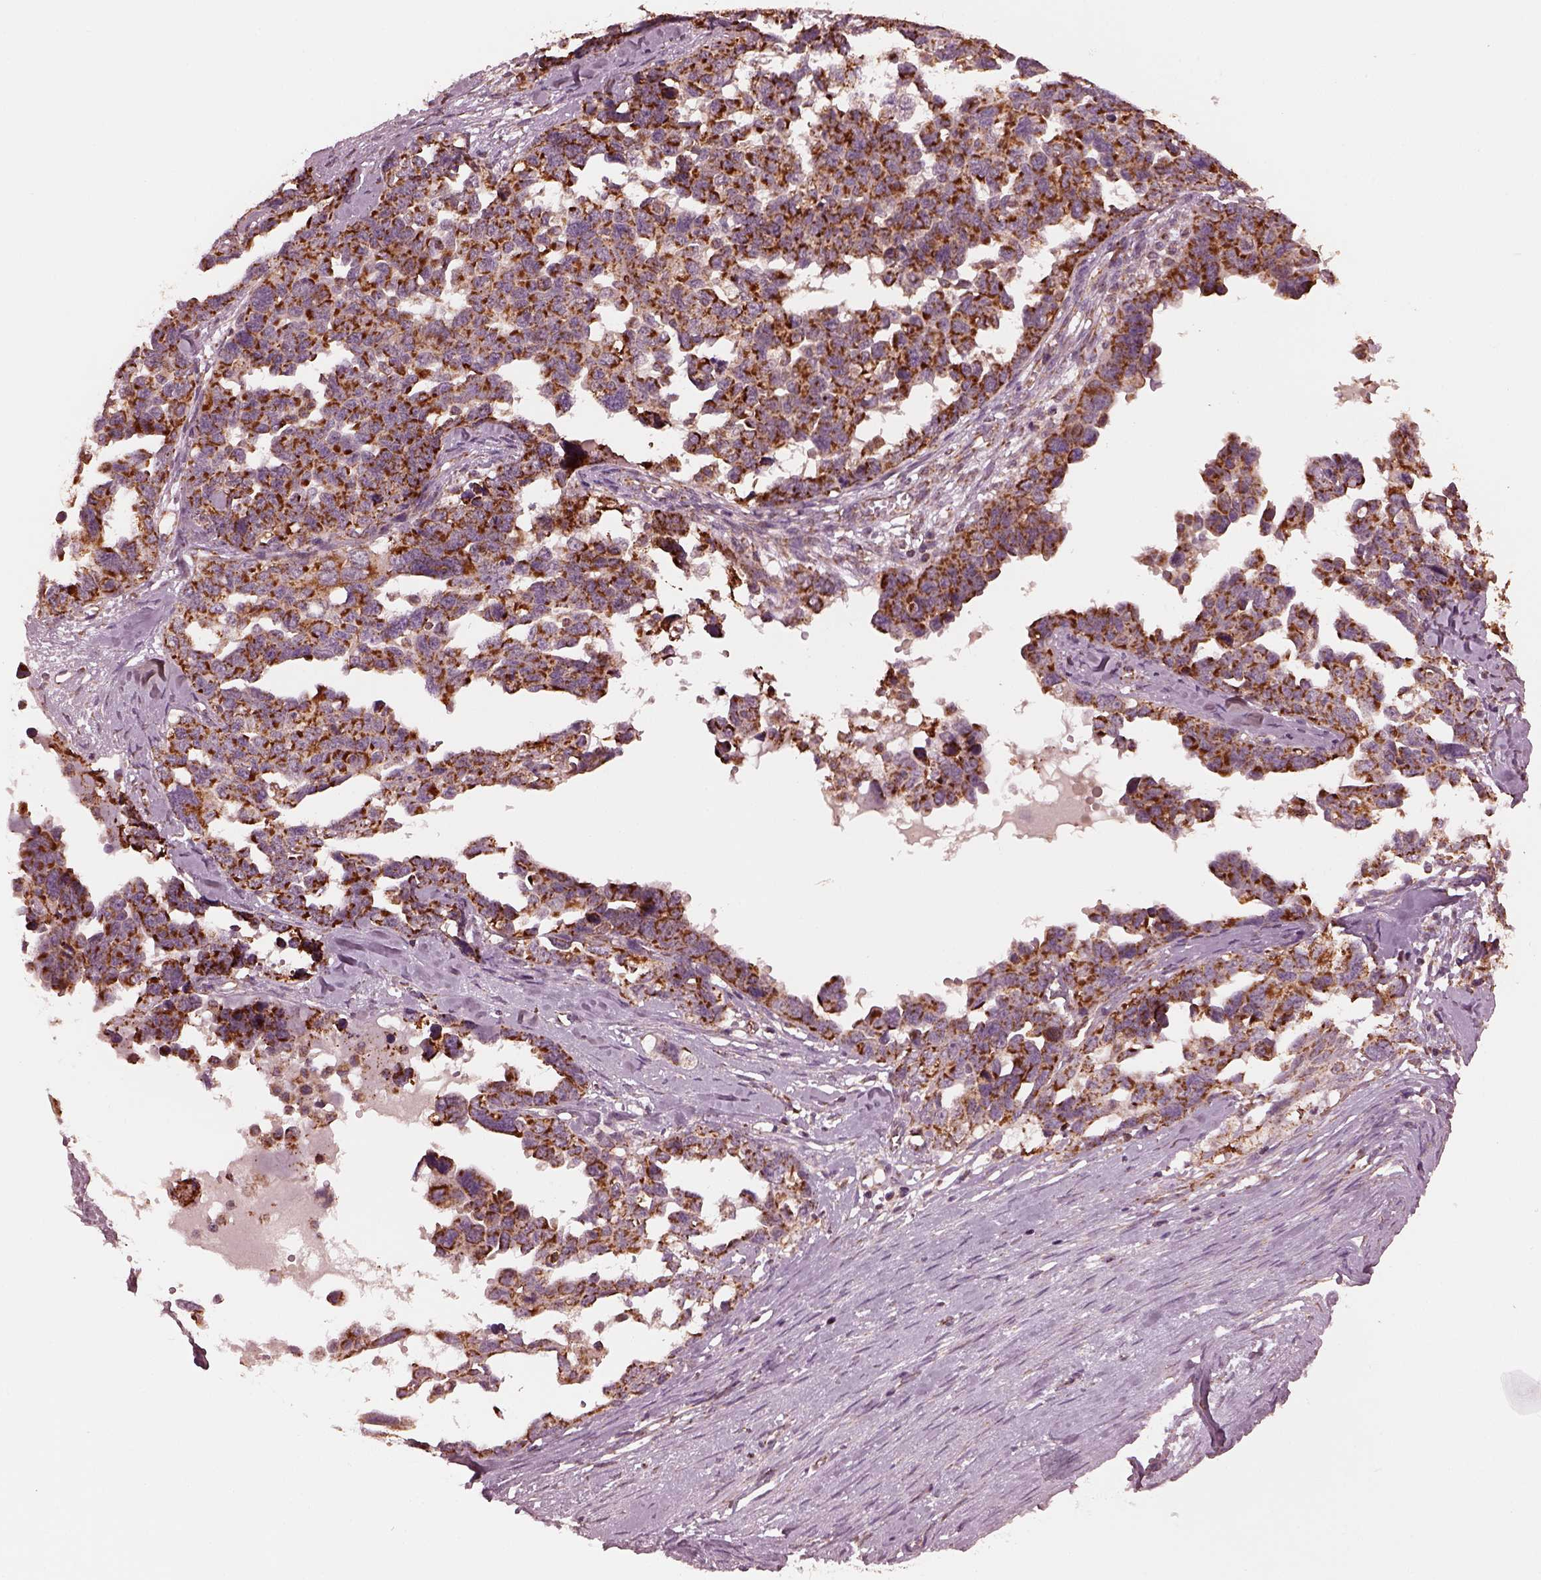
{"staining": {"intensity": "strong", "quantity": ">75%", "location": "cytoplasmic/membranous"}, "tissue": "ovarian cancer", "cell_type": "Tumor cells", "image_type": "cancer", "snomed": [{"axis": "morphology", "description": "Cystadenocarcinoma, serous, NOS"}, {"axis": "topography", "description": "Ovary"}], "caption": "Ovarian cancer was stained to show a protein in brown. There is high levels of strong cytoplasmic/membranous positivity in approximately >75% of tumor cells.", "gene": "NDUFB10", "patient": {"sex": "female", "age": 69}}